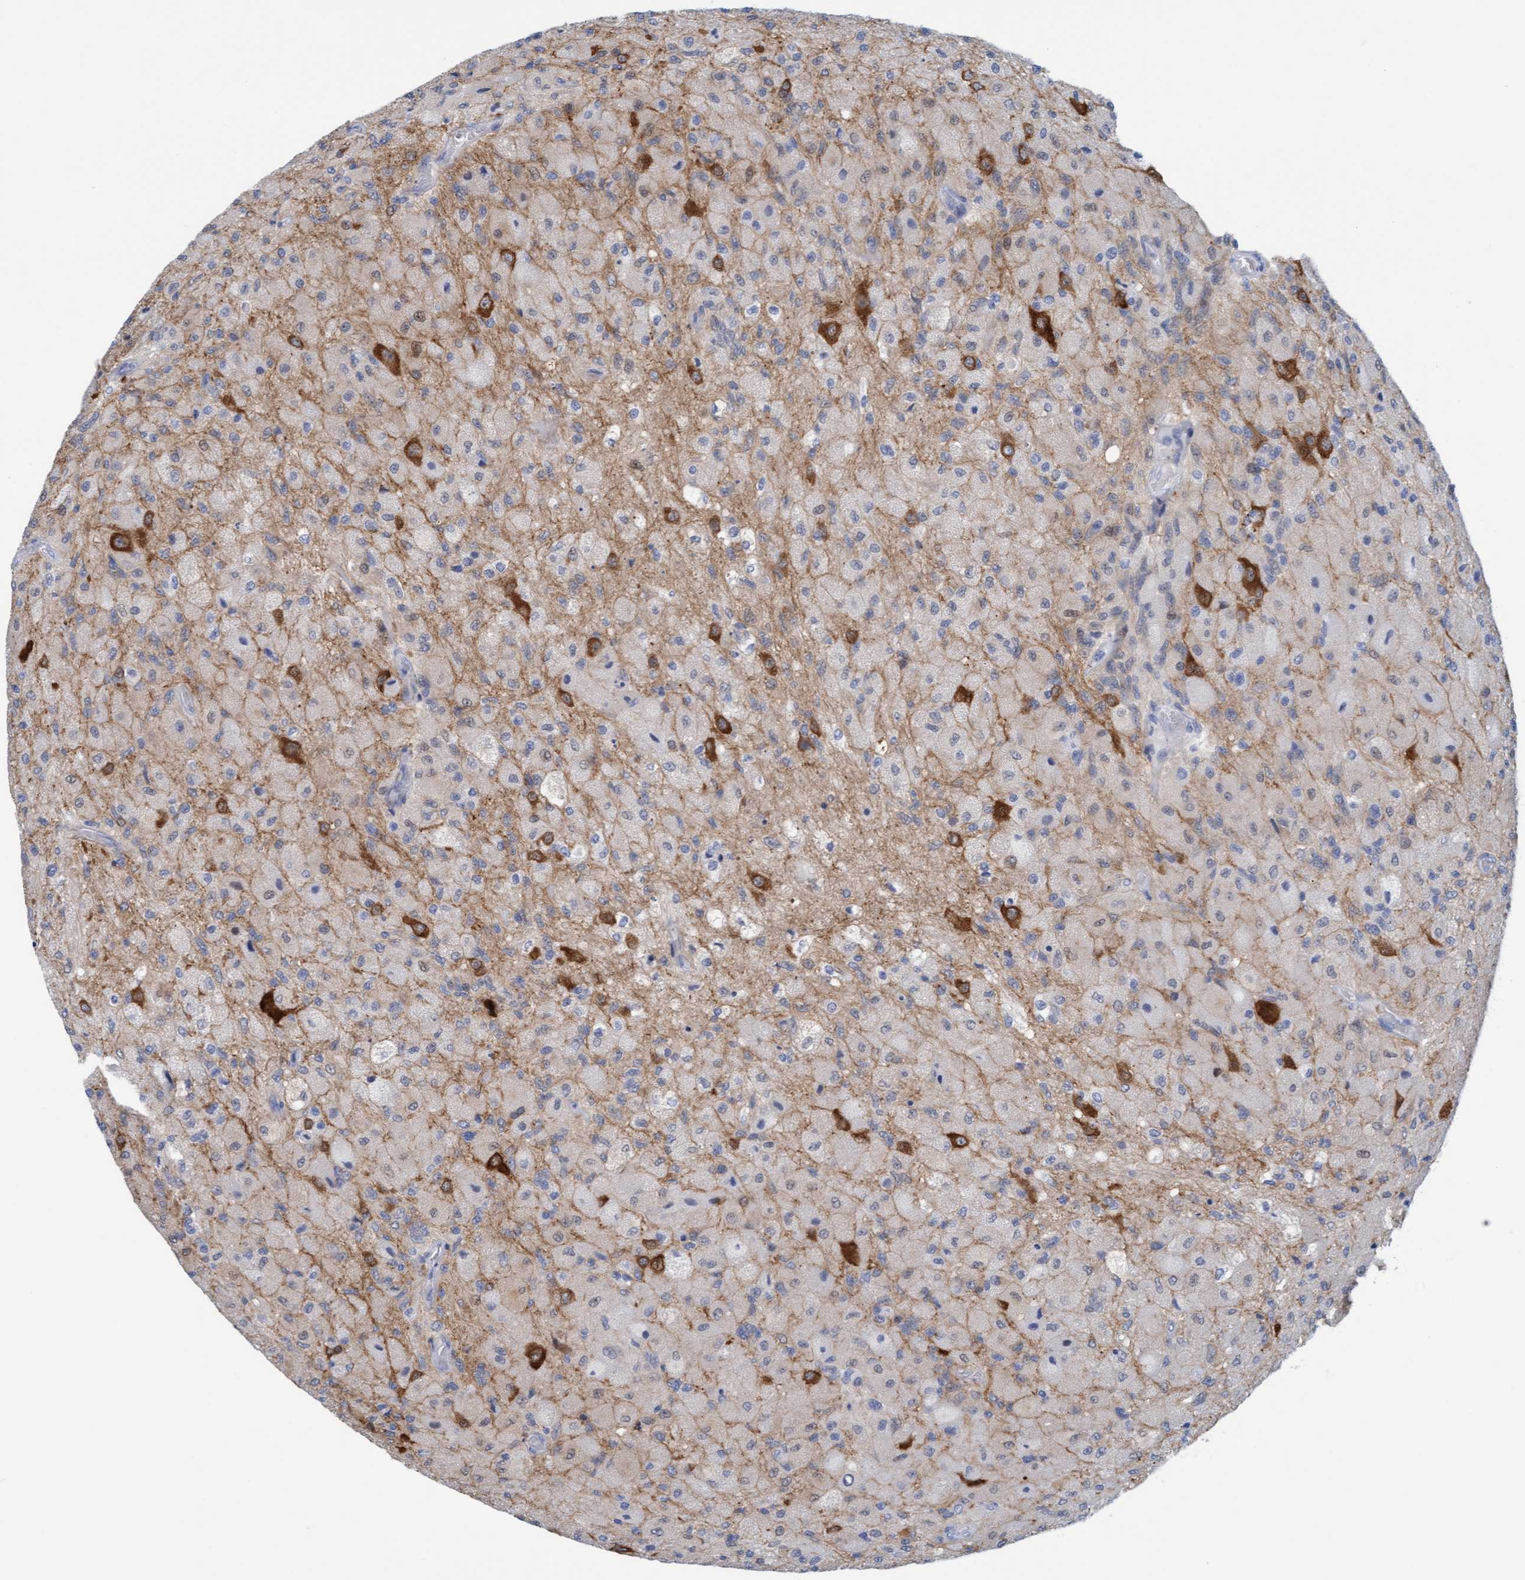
{"staining": {"intensity": "negative", "quantity": "none", "location": "none"}, "tissue": "glioma", "cell_type": "Tumor cells", "image_type": "cancer", "snomed": [{"axis": "morphology", "description": "Normal tissue, NOS"}, {"axis": "morphology", "description": "Glioma, malignant, High grade"}, {"axis": "topography", "description": "Cerebral cortex"}], "caption": "A high-resolution photomicrograph shows immunohistochemistry (IHC) staining of high-grade glioma (malignant), which demonstrates no significant staining in tumor cells.", "gene": "KLHL11", "patient": {"sex": "male", "age": 77}}